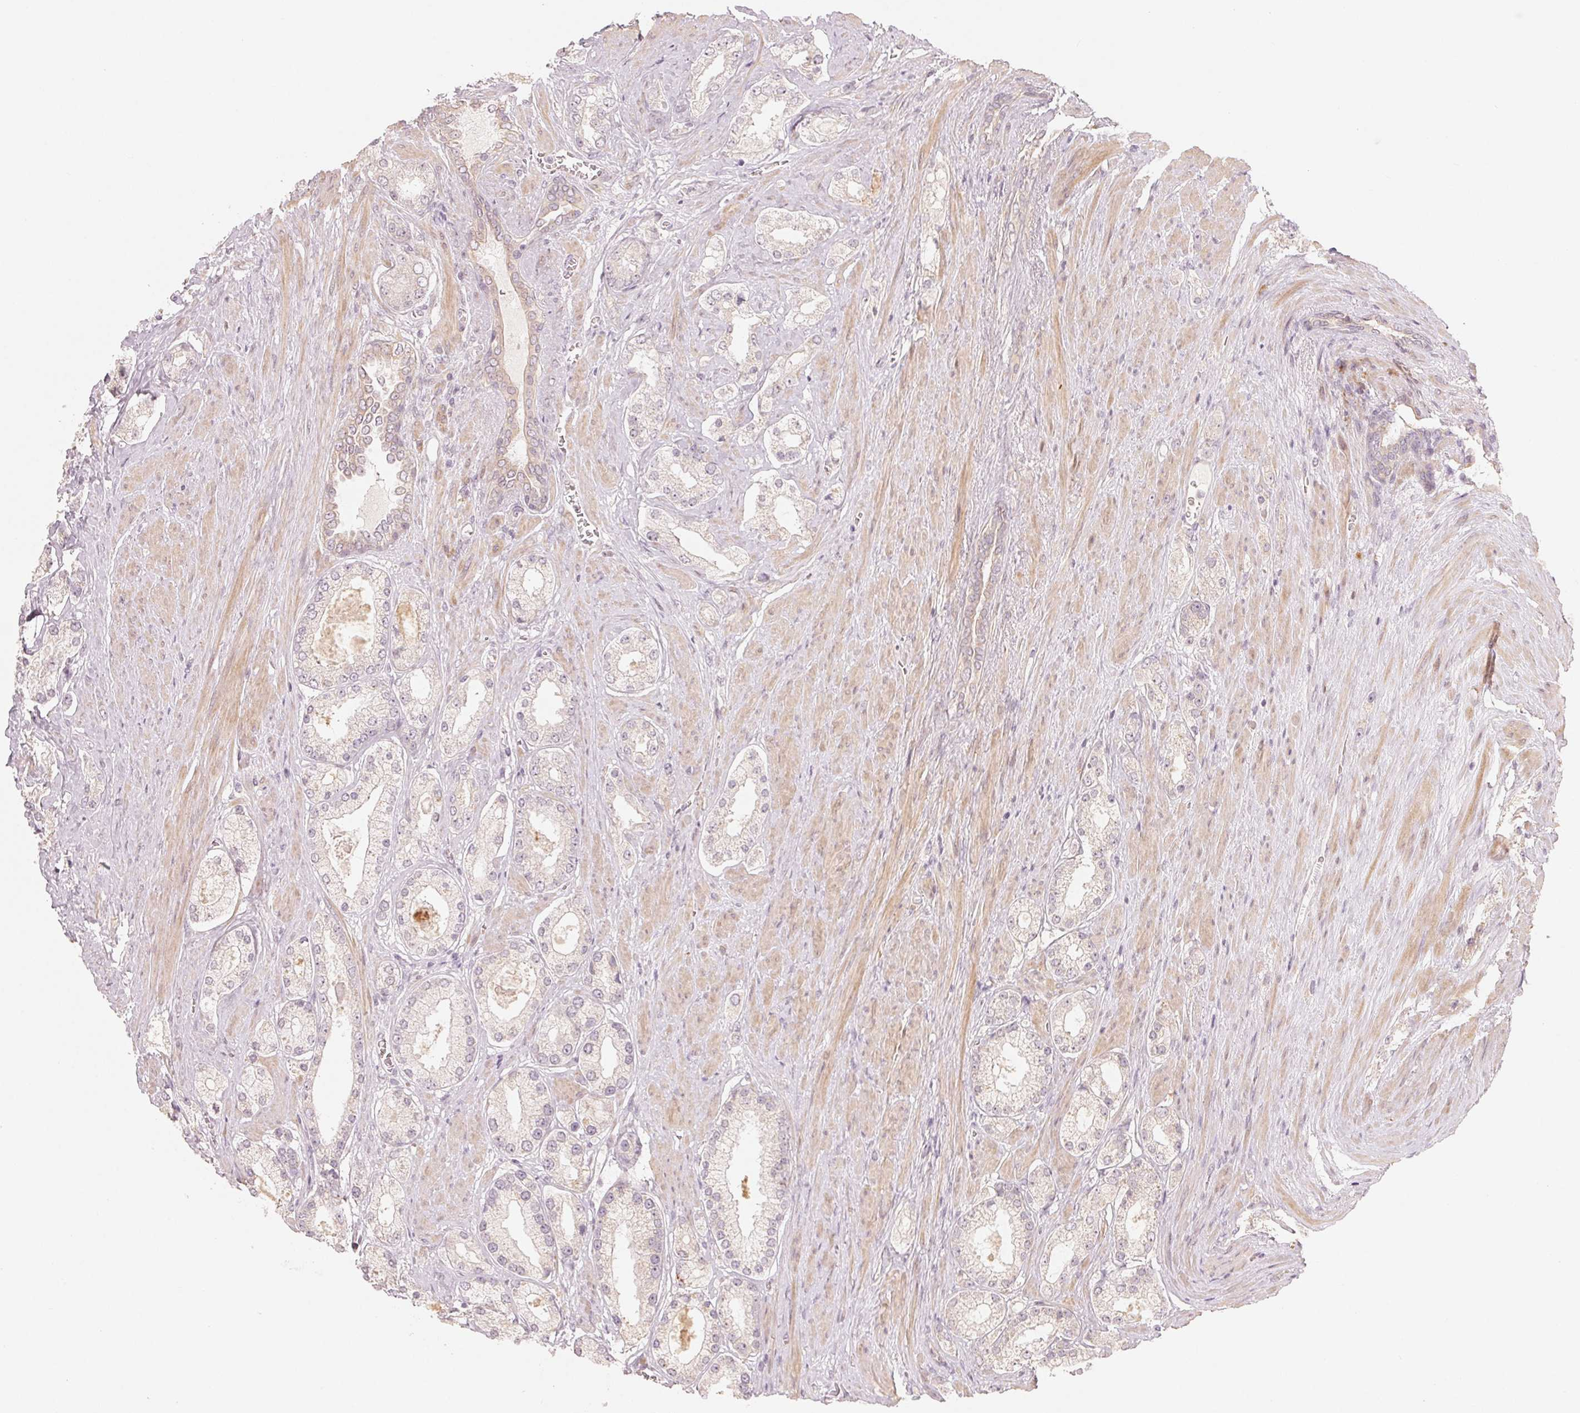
{"staining": {"intensity": "negative", "quantity": "none", "location": "none"}, "tissue": "prostate cancer", "cell_type": "Tumor cells", "image_type": "cancer", "snomed": [{"axis": "morphology", "description": "Adenocarcinoma, High grade"}, {"axis": "topography", "description": "Prostate"}], "caption": "Immunohistochemical staining of adenocarcinoma (high-grade) (prostate) shows no significant staining in tumor cells.", "gene": "DENND2C", "patient": {"sex": "male", "age": 67}}